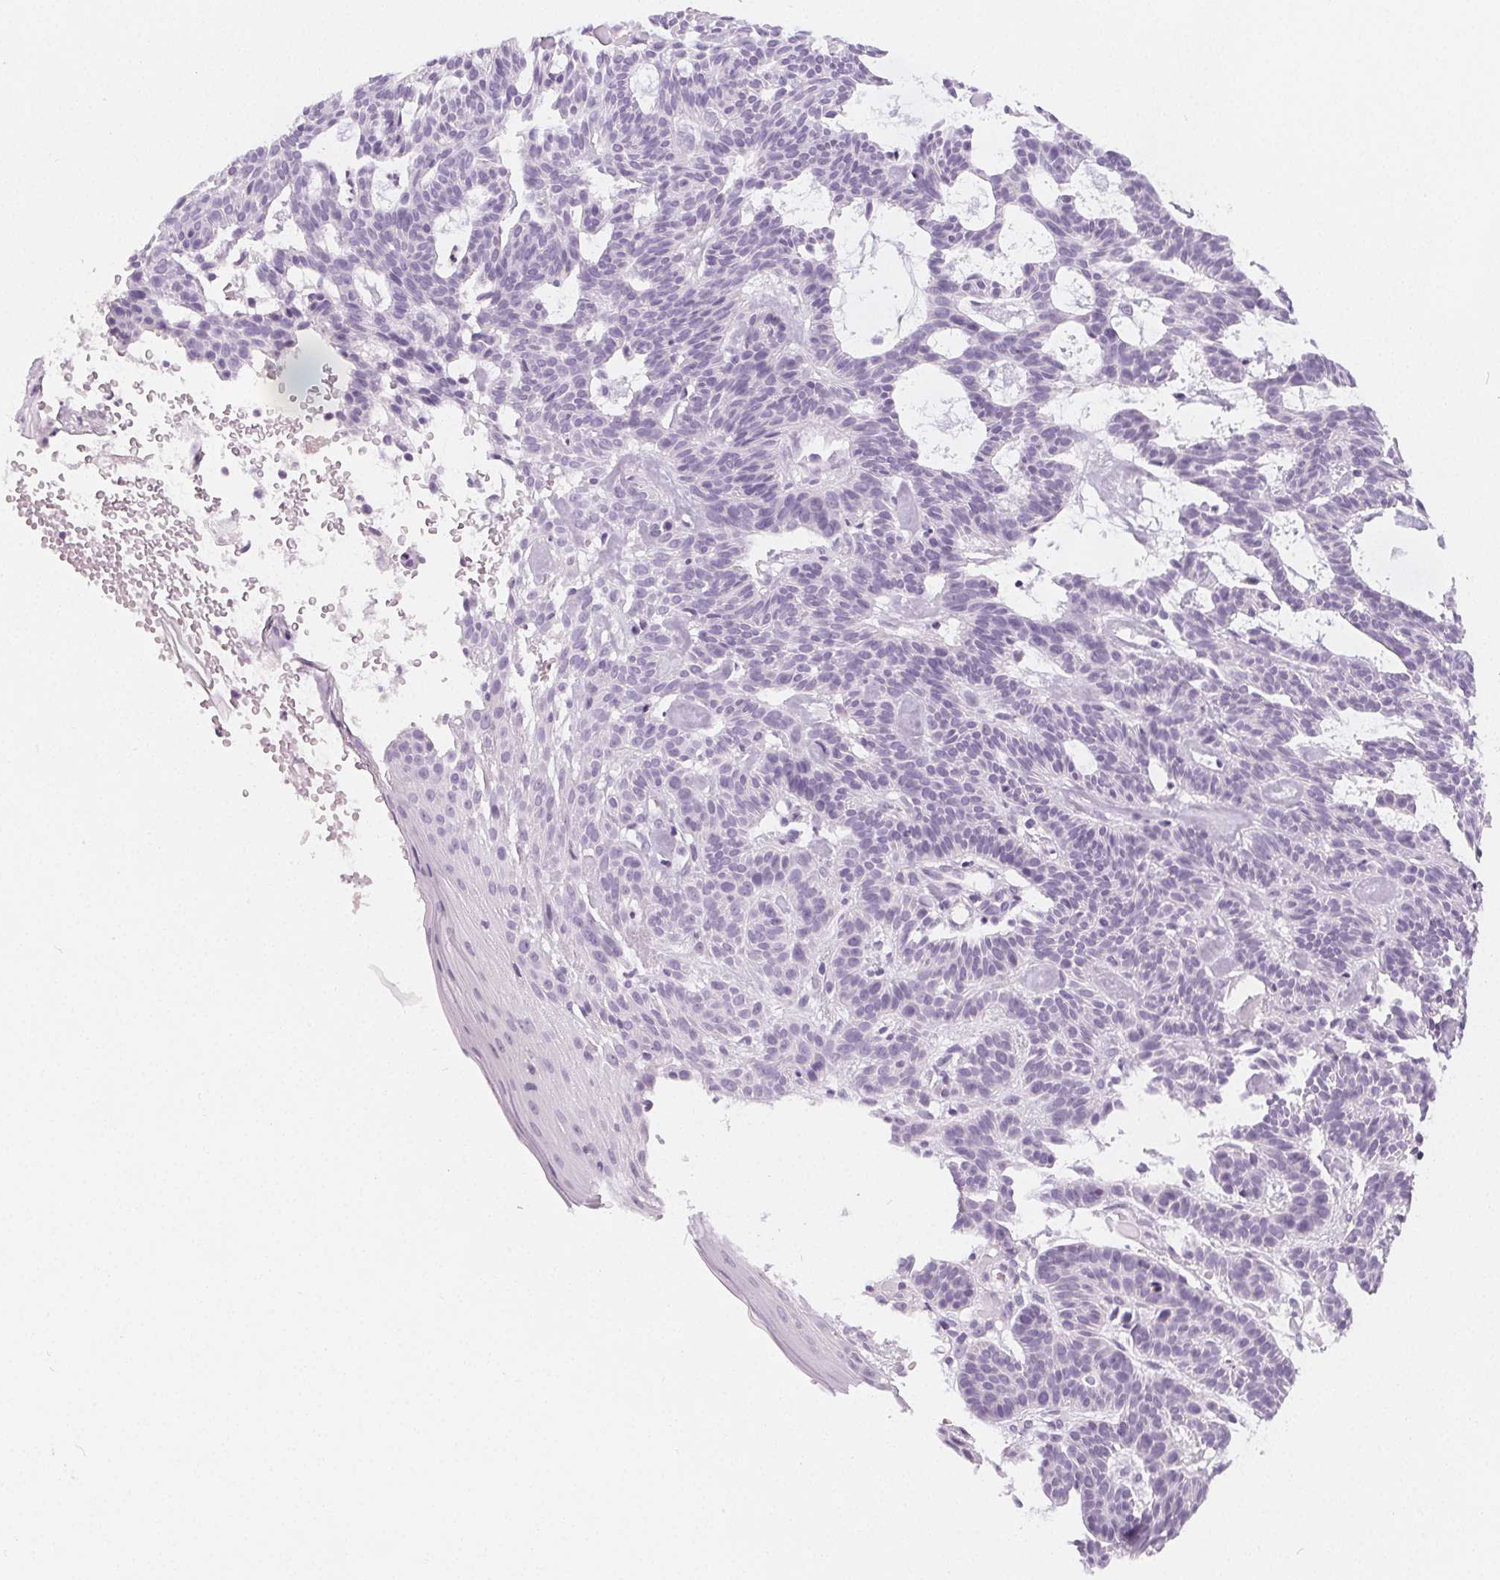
{"staining": {"intensity": "negative", "quantity": "none", "location": "none"}, "tissue": "skin cancer", "cell_type": "Tumor cells", "image_type": "cancer", "snomed": [{"axis": "morphology", "description": "Basal cell carcinoma"}, {"axis": "topography", "description": "Skin"}], "caption": "Immunohistochemical staining of human skin cancer (basal cell carcinoma) shows no significant positivity in tumor cells. The staining was performed using DAB (3,3'-diaminobenzidine) to visualize the protein expression in brown, while the nuclei were stained in blue with hematoxylin (Magnification: 20x).", "gene": "SLC5A12", "patient": {"sex": "male", "age": 85}}